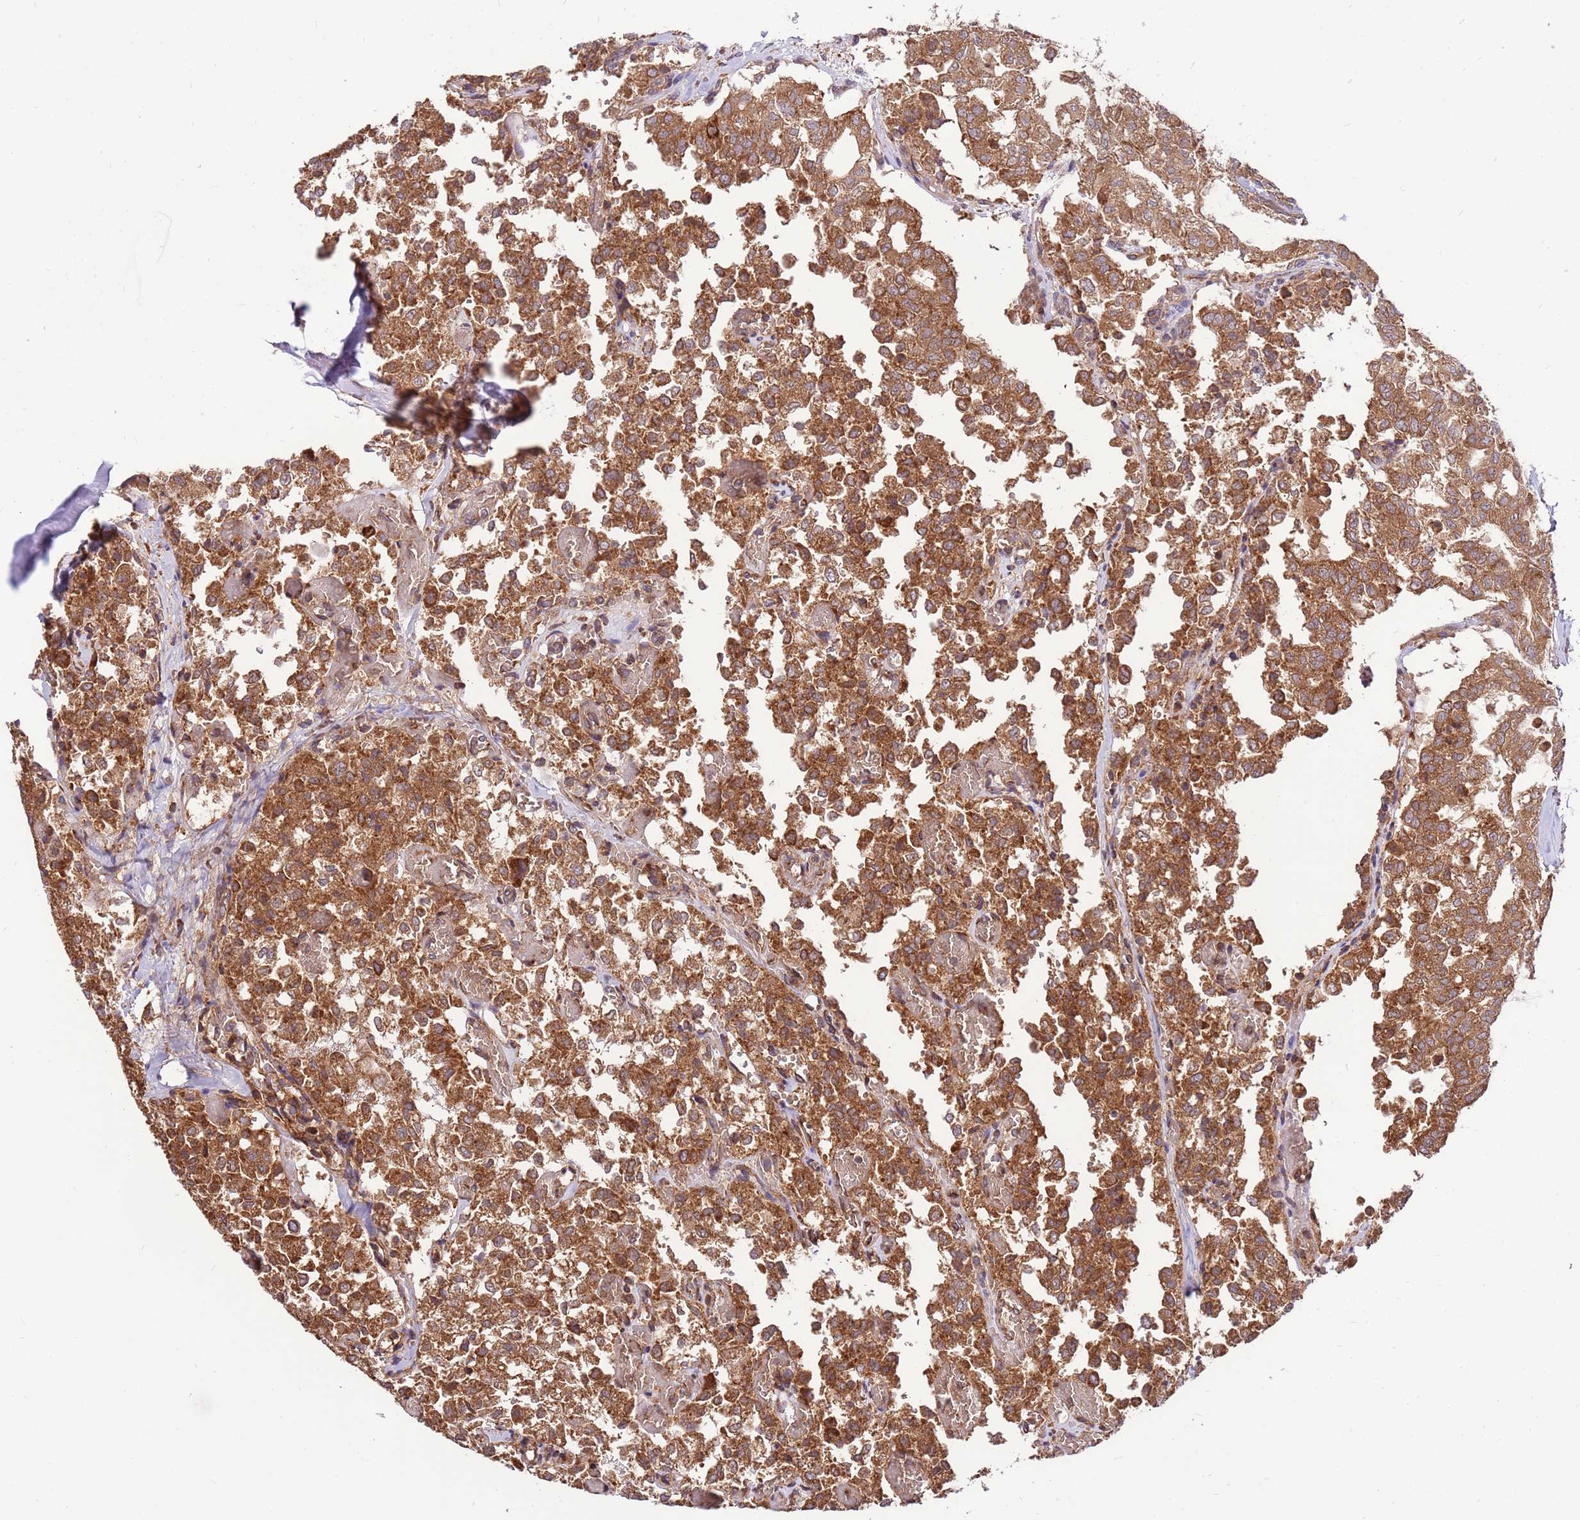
{"staining": {"intensity": "strong", "quantity": ">75%", "location": "cytoplasmic/membranous"}, "tissue": "thyroid cancer", "cell_type": "Tumor cells", "image_type": "cancer", "snomed": [{"axis": "morphology", "description": "Follicular adenoma carcinoma, NOS"}, {"axis": "topography", "description": "Thyroid gland"}], "caption": "Protein staining of thyroid cancer tissue exhibits strong cytoplasmic/membranous staining in approximately >75% of tumor cells.", "gene": "SLC44A5", "patient": {"sex": "male", "age": 75}}